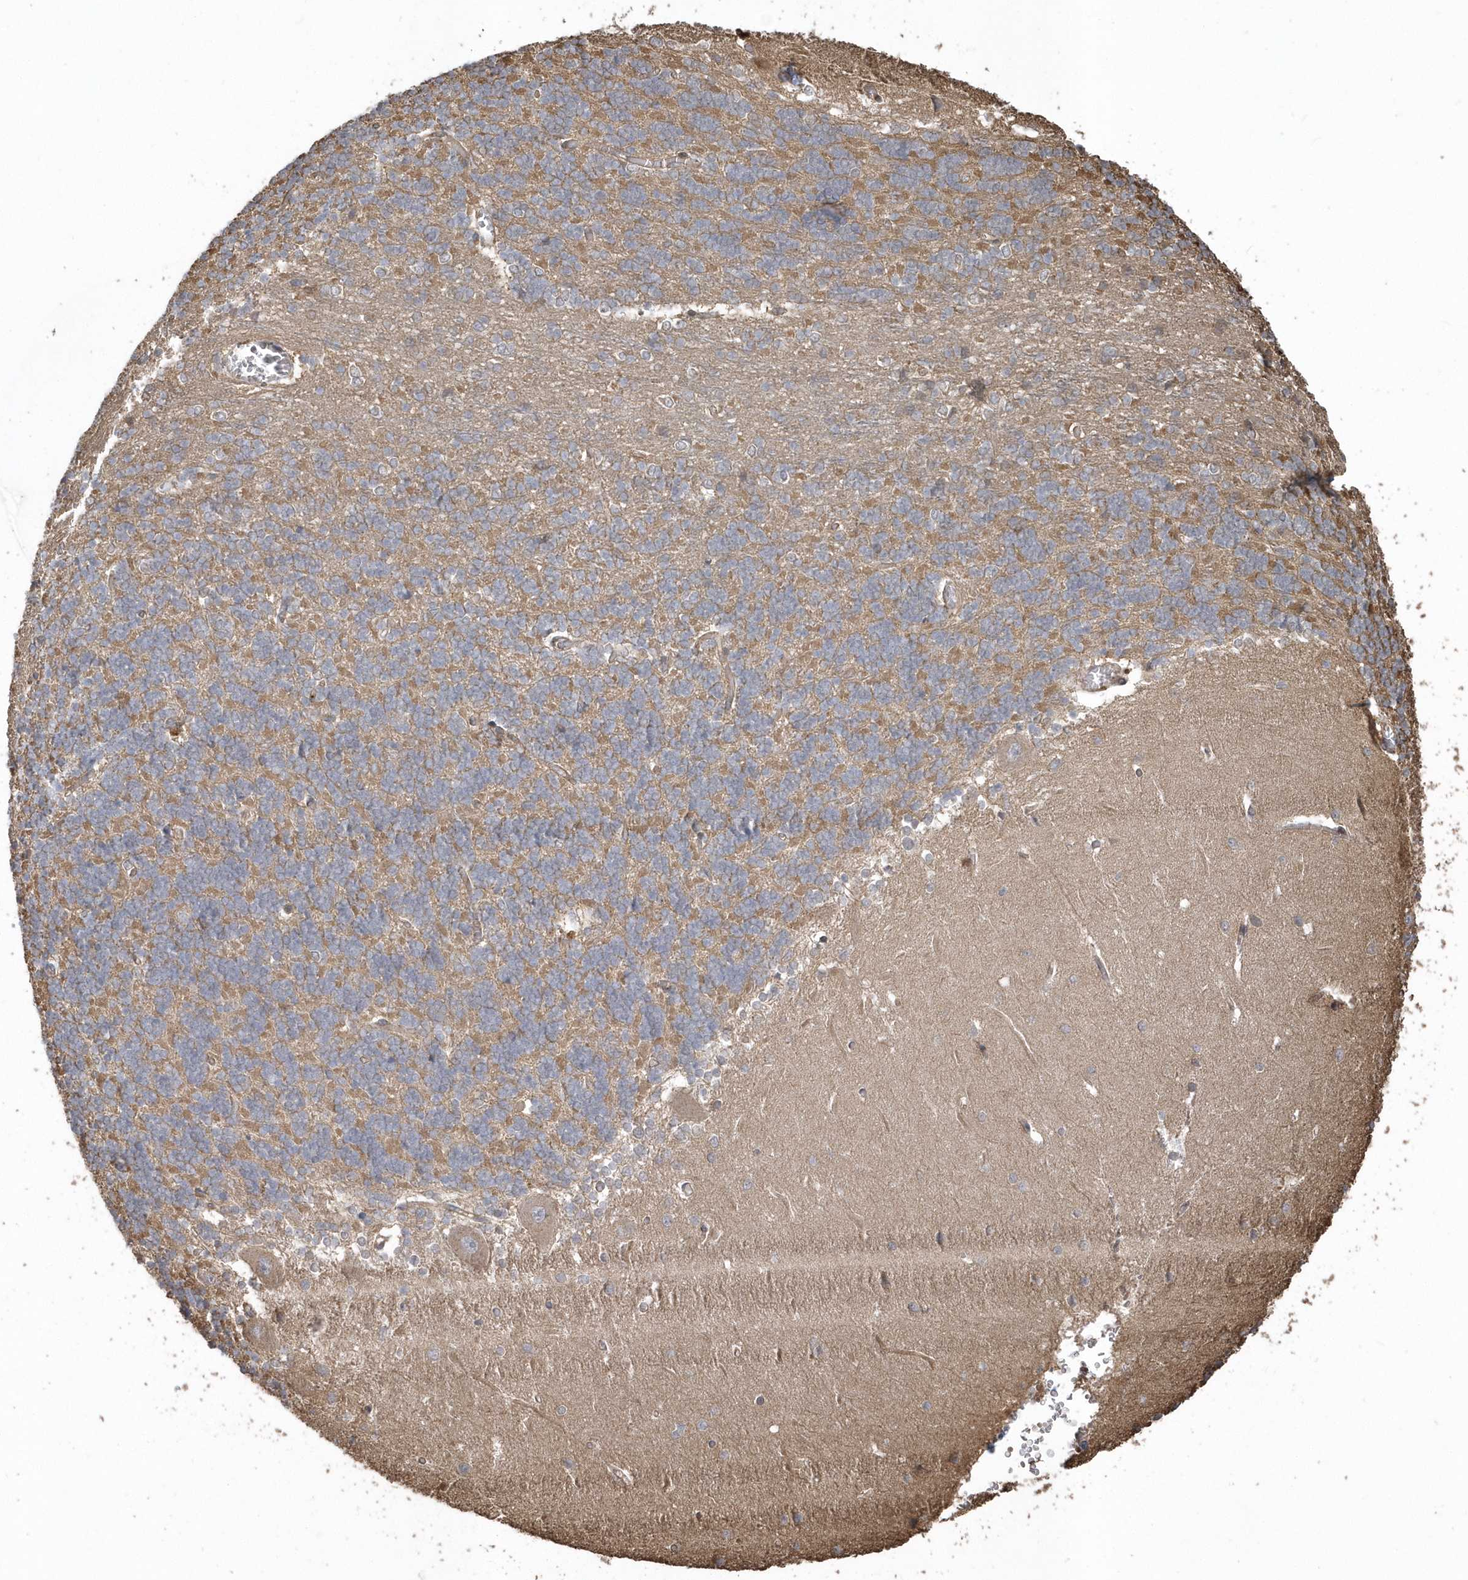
{"staining": {"intensity": "moderate", "quantity": "25%-75%", "location": "cytoplasmic/membranous"}, "tissue": "cerebellum", "cell_type": "Cells in granular layer", "image_type": "normal", "snomed": [{"axis": "morphology", "description": "Normal tissue, NOS"}, {"axis": "topography", "description": "Cerebellum"}], "caption": "The micrograph reveals a brown stain indicating the presence of a protein in the cytoplasmic/membranous of cells in granular layer in cerebellum.", "gene": "HERPUD1", "patient": {"sex": "male", "age": 37}}